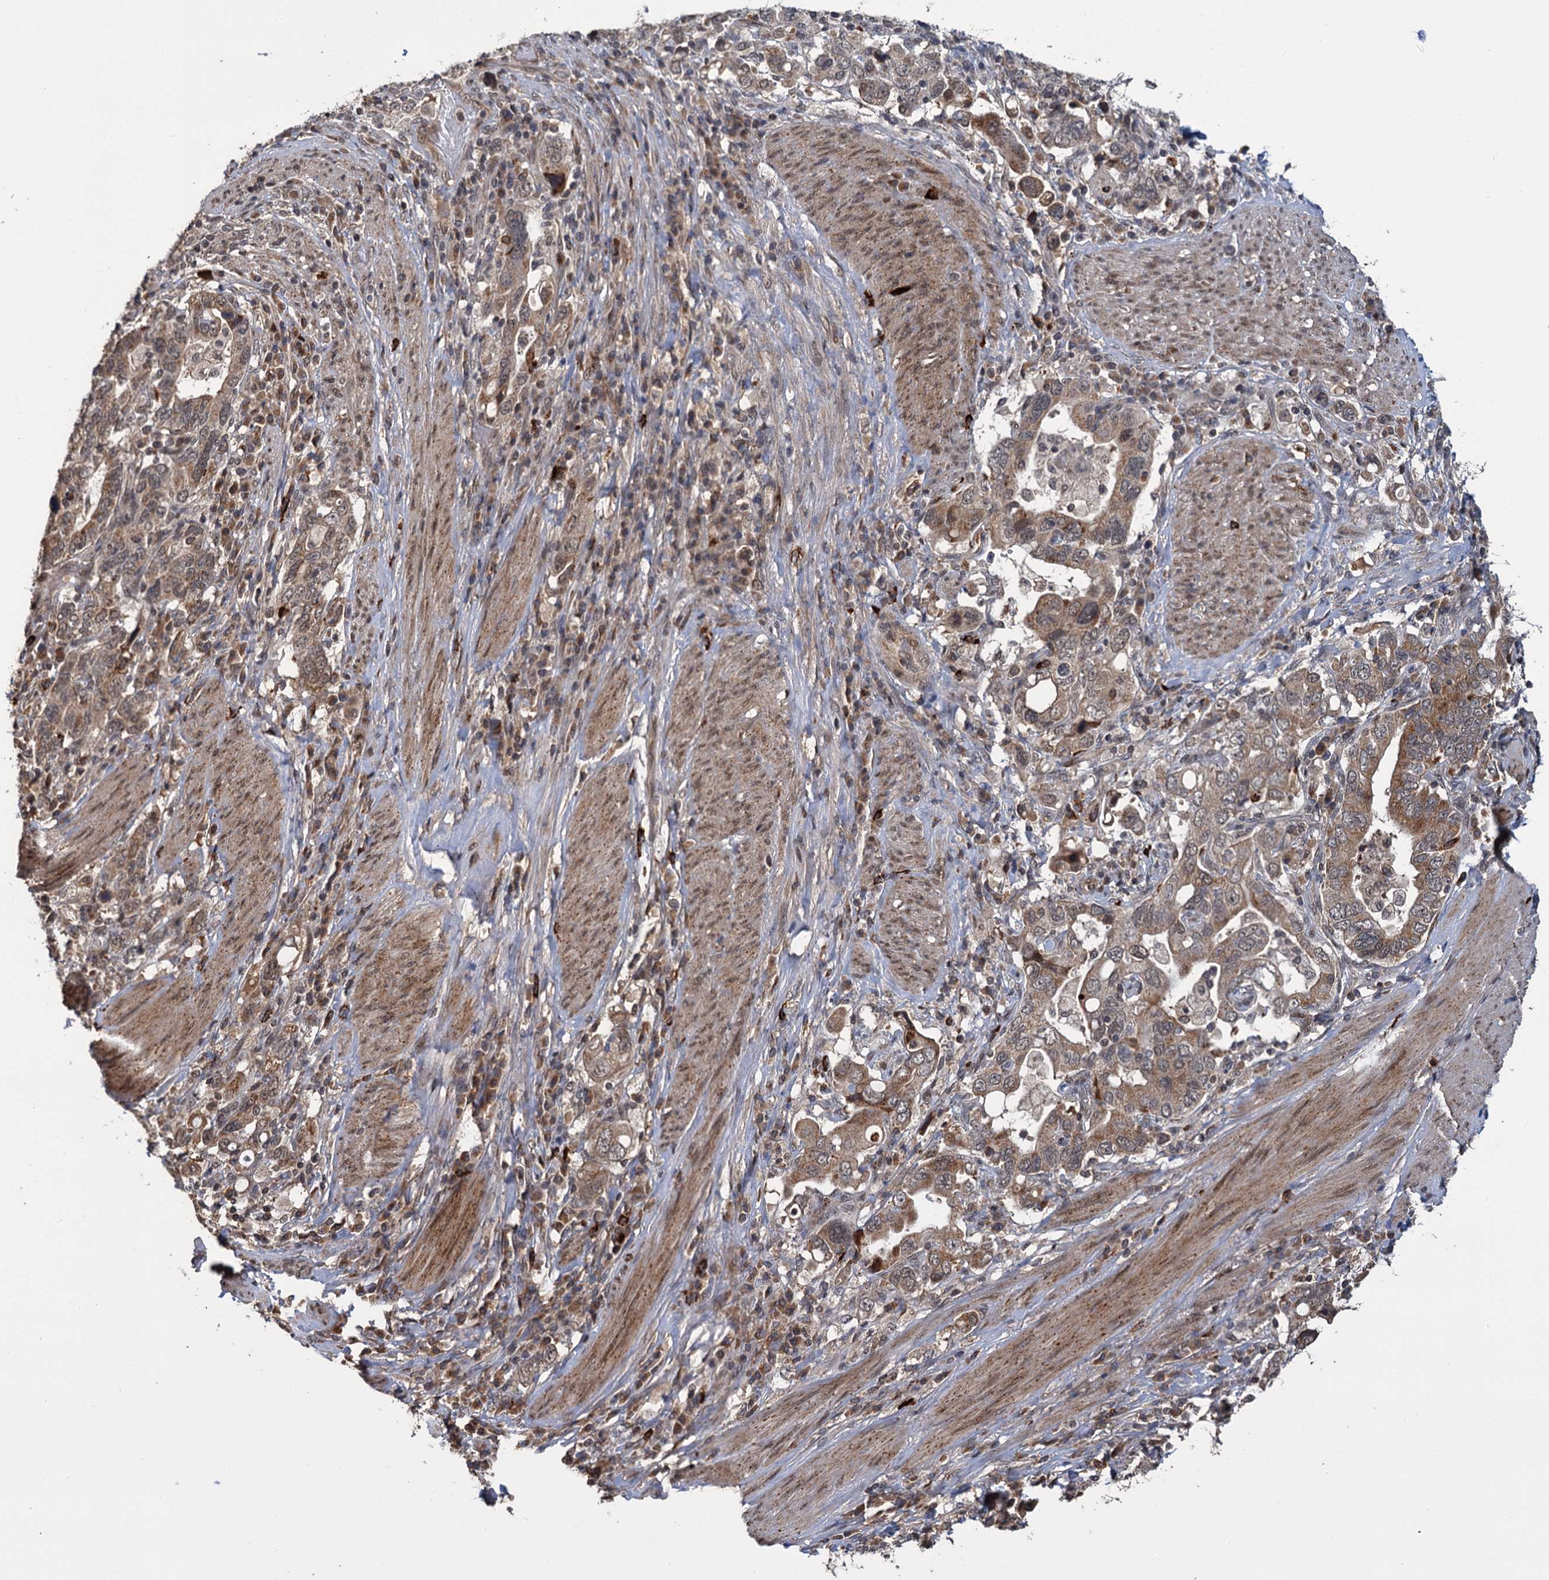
{"staining": {"intensity": "moderate", "quantity": ">75%", "location": "cytoplasmic/membranous,nuclear"}, "tissue": "stomach cancer", "cell_type": "Tumor cells", "image_type": "cancer", "snomed": [{"axis": "morphology", "description": "Adenocarcinoma, NOS"}, {"axis": "topography", "description": "Stomach, upper"}], "caption": "High-magnification brightfield microscopy of stomach adenocarcinoma stained with DAB (3,3'-diaminobenzidine) (brown) and counterstained with hematoxylin (blue). tumor cells exhibit moderate cytoplasmic/membranous and nuclear staining is seen in about>75% of cells.", "gene": "KANSL2", "patient": {"sex": "male", "age": 62}}